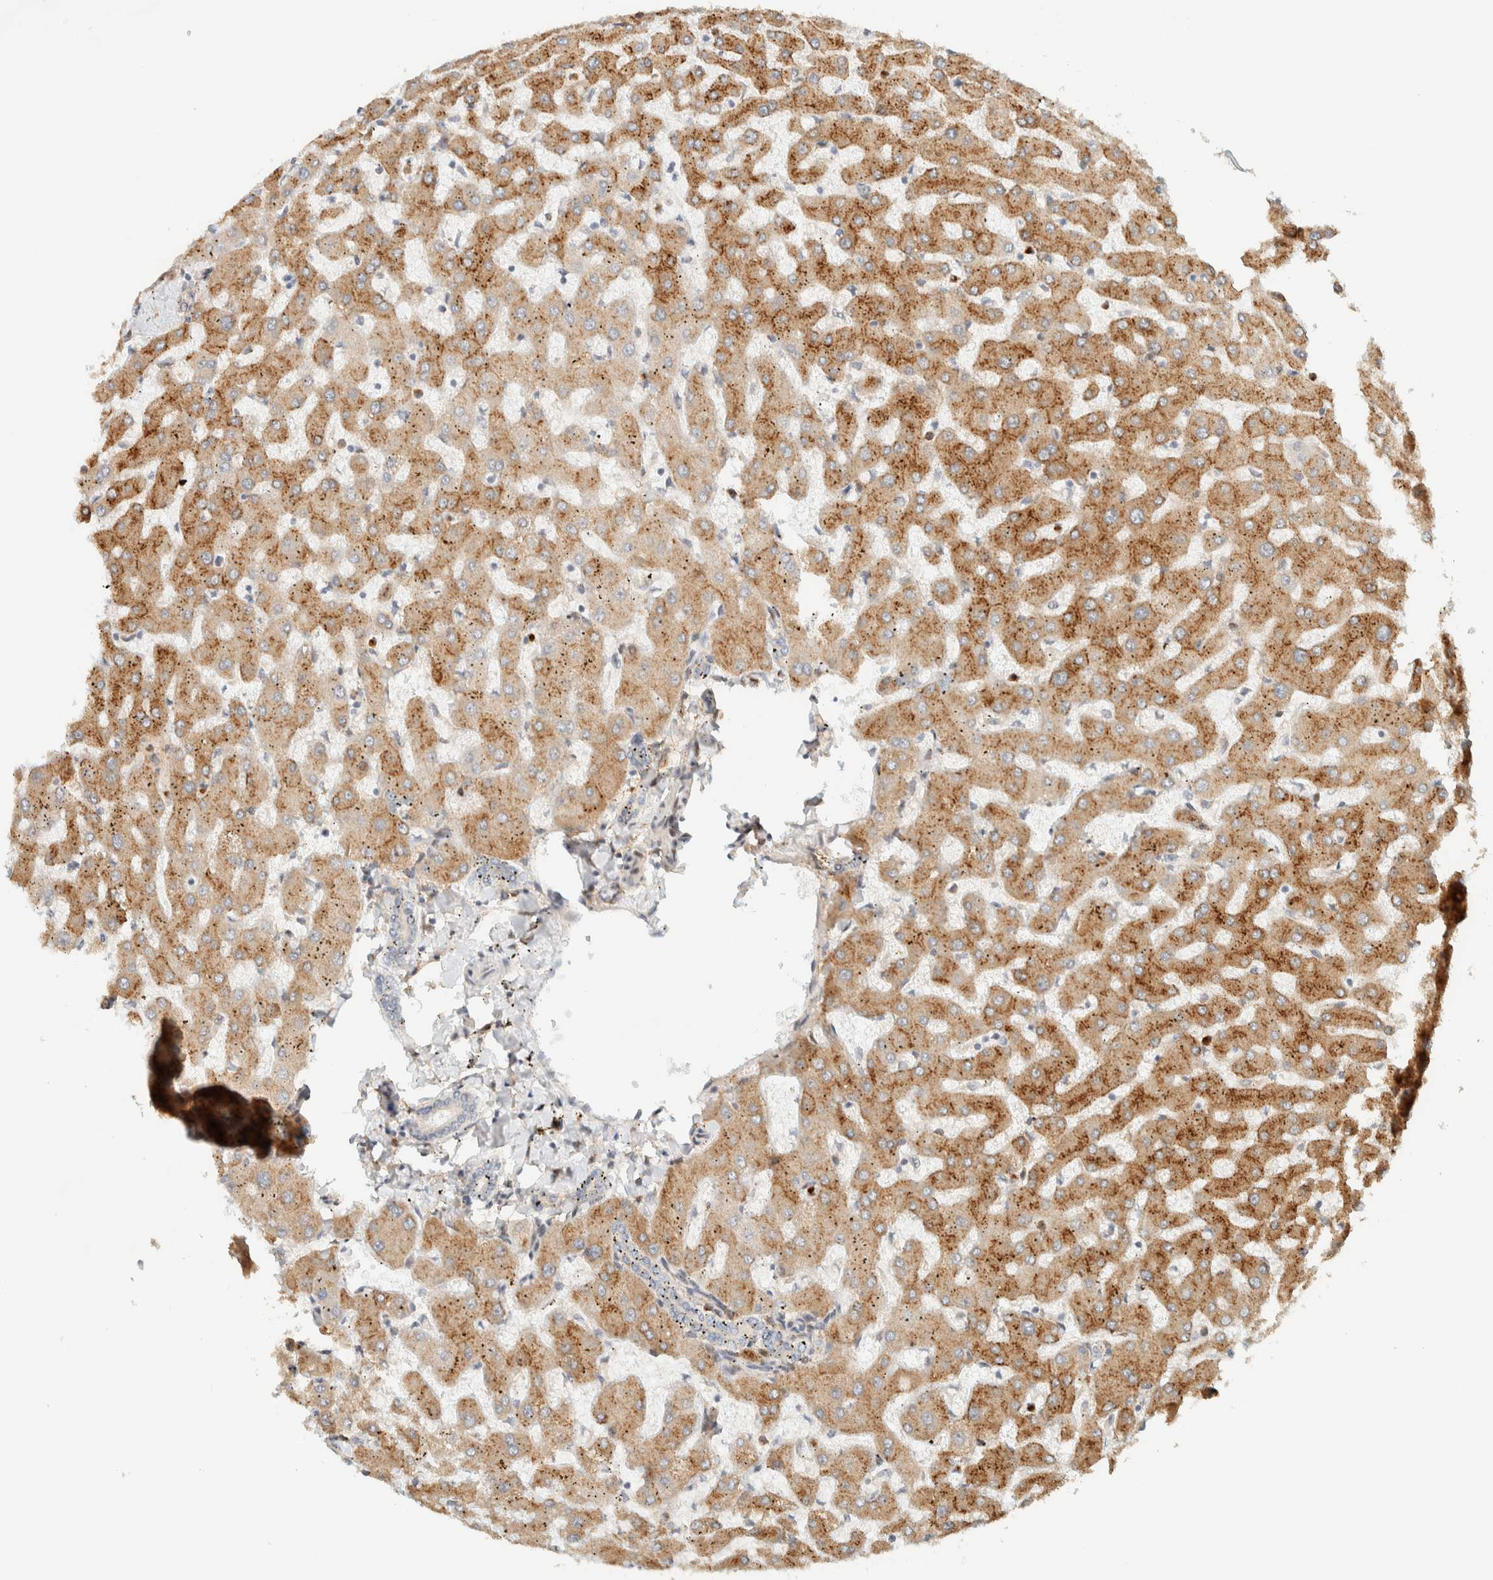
{"staining": {"intensity": "negative", "quantity": "none", "location": "none"}, "tissue": "liver", "cell_type": "Cholangiocytes", "image_type": "normal", "snomed": [{"axis": "morphology", "description": "Normal tissue, NOS"}, {"axis": "topography", "description": "Liver"}], "caption": "Cholangiocytes are negative for brown protein staining in benign liver.", "gene": "CCDC171", "patient": {"sex": "female", "age": 63}}